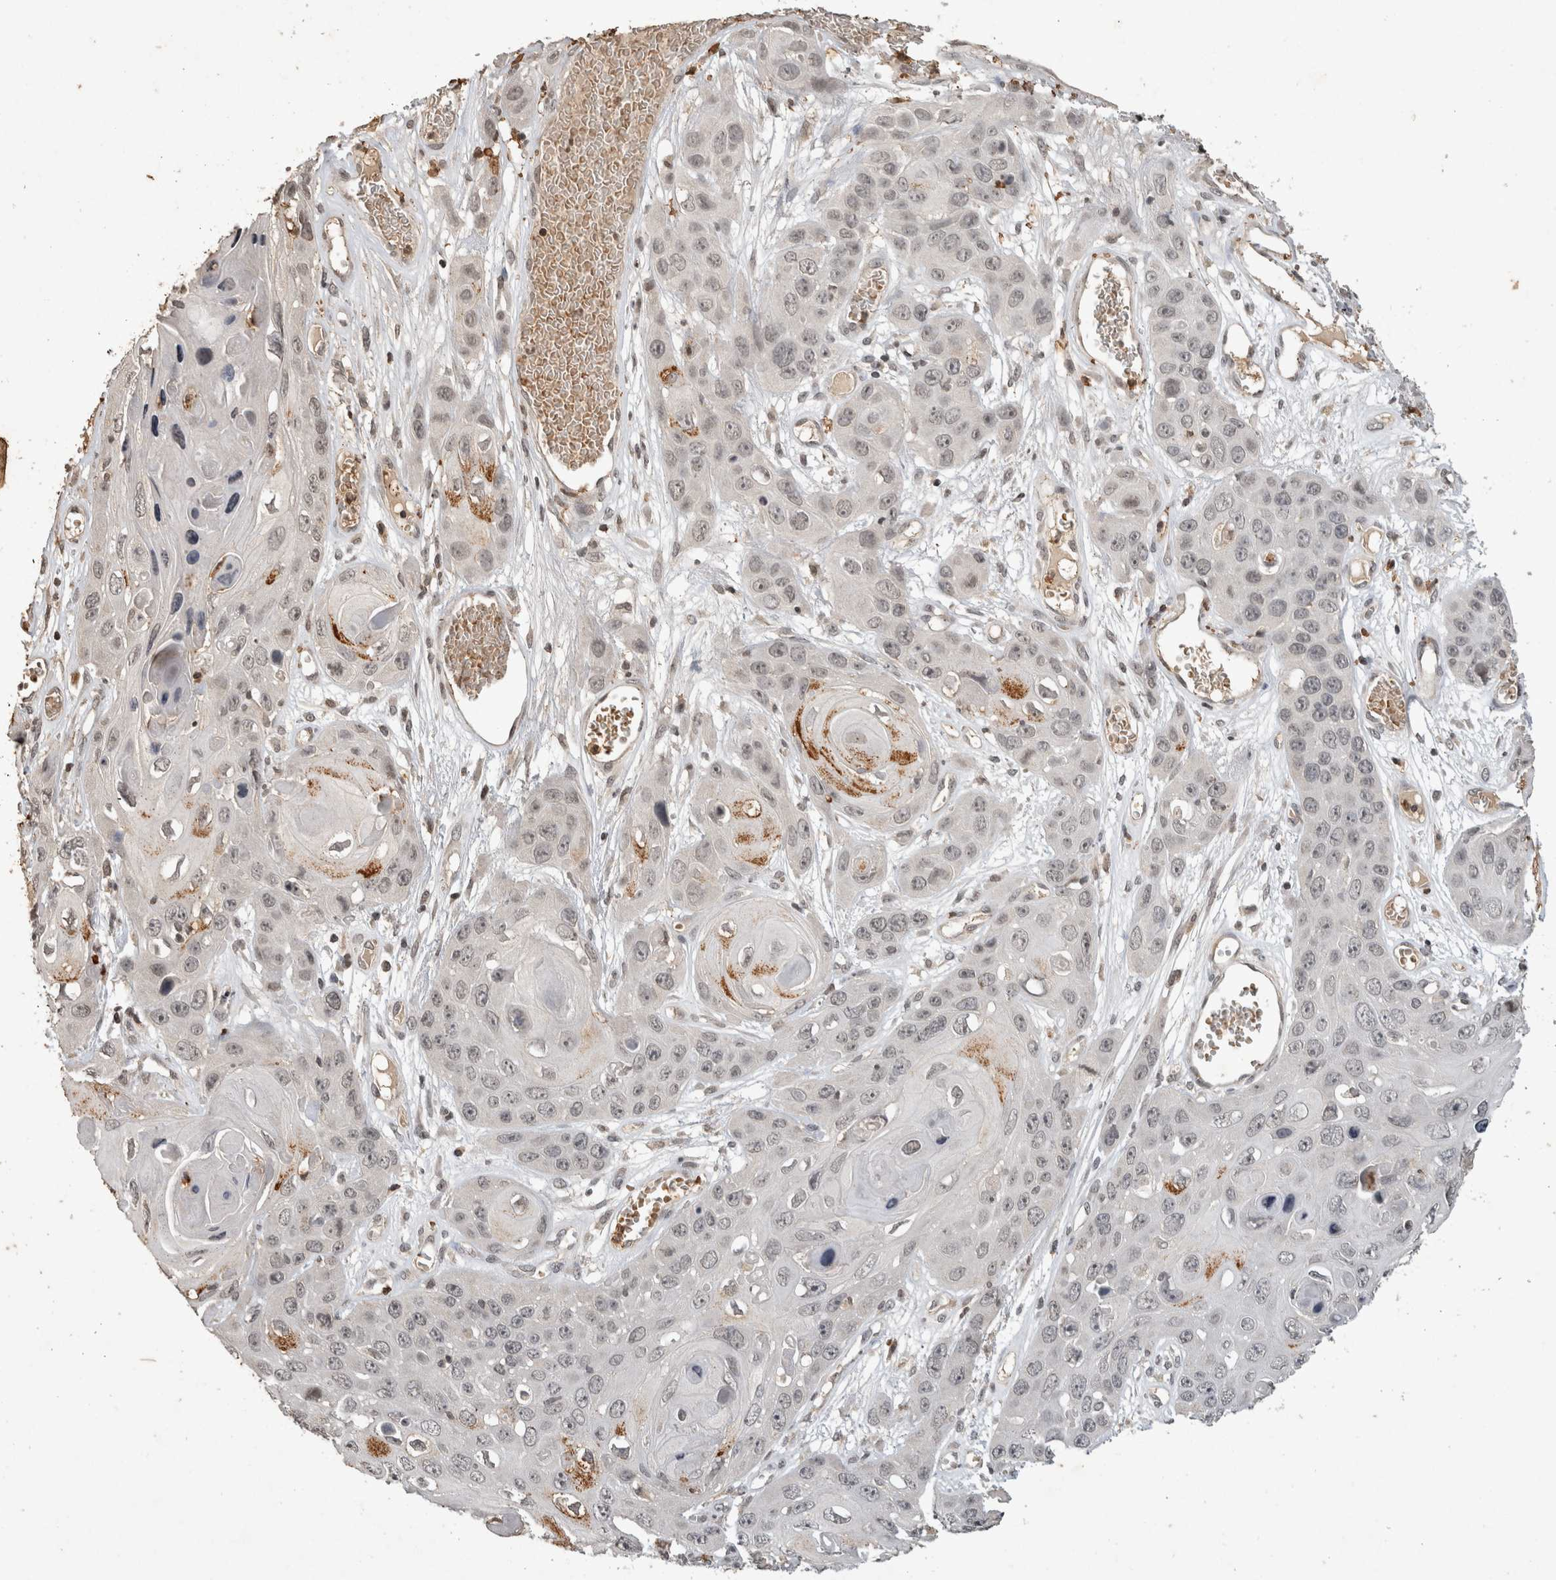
{"staining": {"intensity": "negative", "quantity": "none", "location": "none"}, "tissue": "skin cancer", "cell_type": "Tumor cells", "image_type": "cancer", "snomed": [{"axis": "morphology", "description": "Squamous cell carcinoma, NOS"}, {"axis": "topography", "description": "Skin"}], "caption": "High power microscopy photomicrograph of an IHC photomicrograph of skin squamous cell carcinoma, revealing no significant positivity in tumor cells. Brightfield microscopy of IHC stained with DAB (brown) and hematoxylin (blue), captured at high magnification.", "gene": "HRK", "patient": {"sex": "male", "age": 55}}